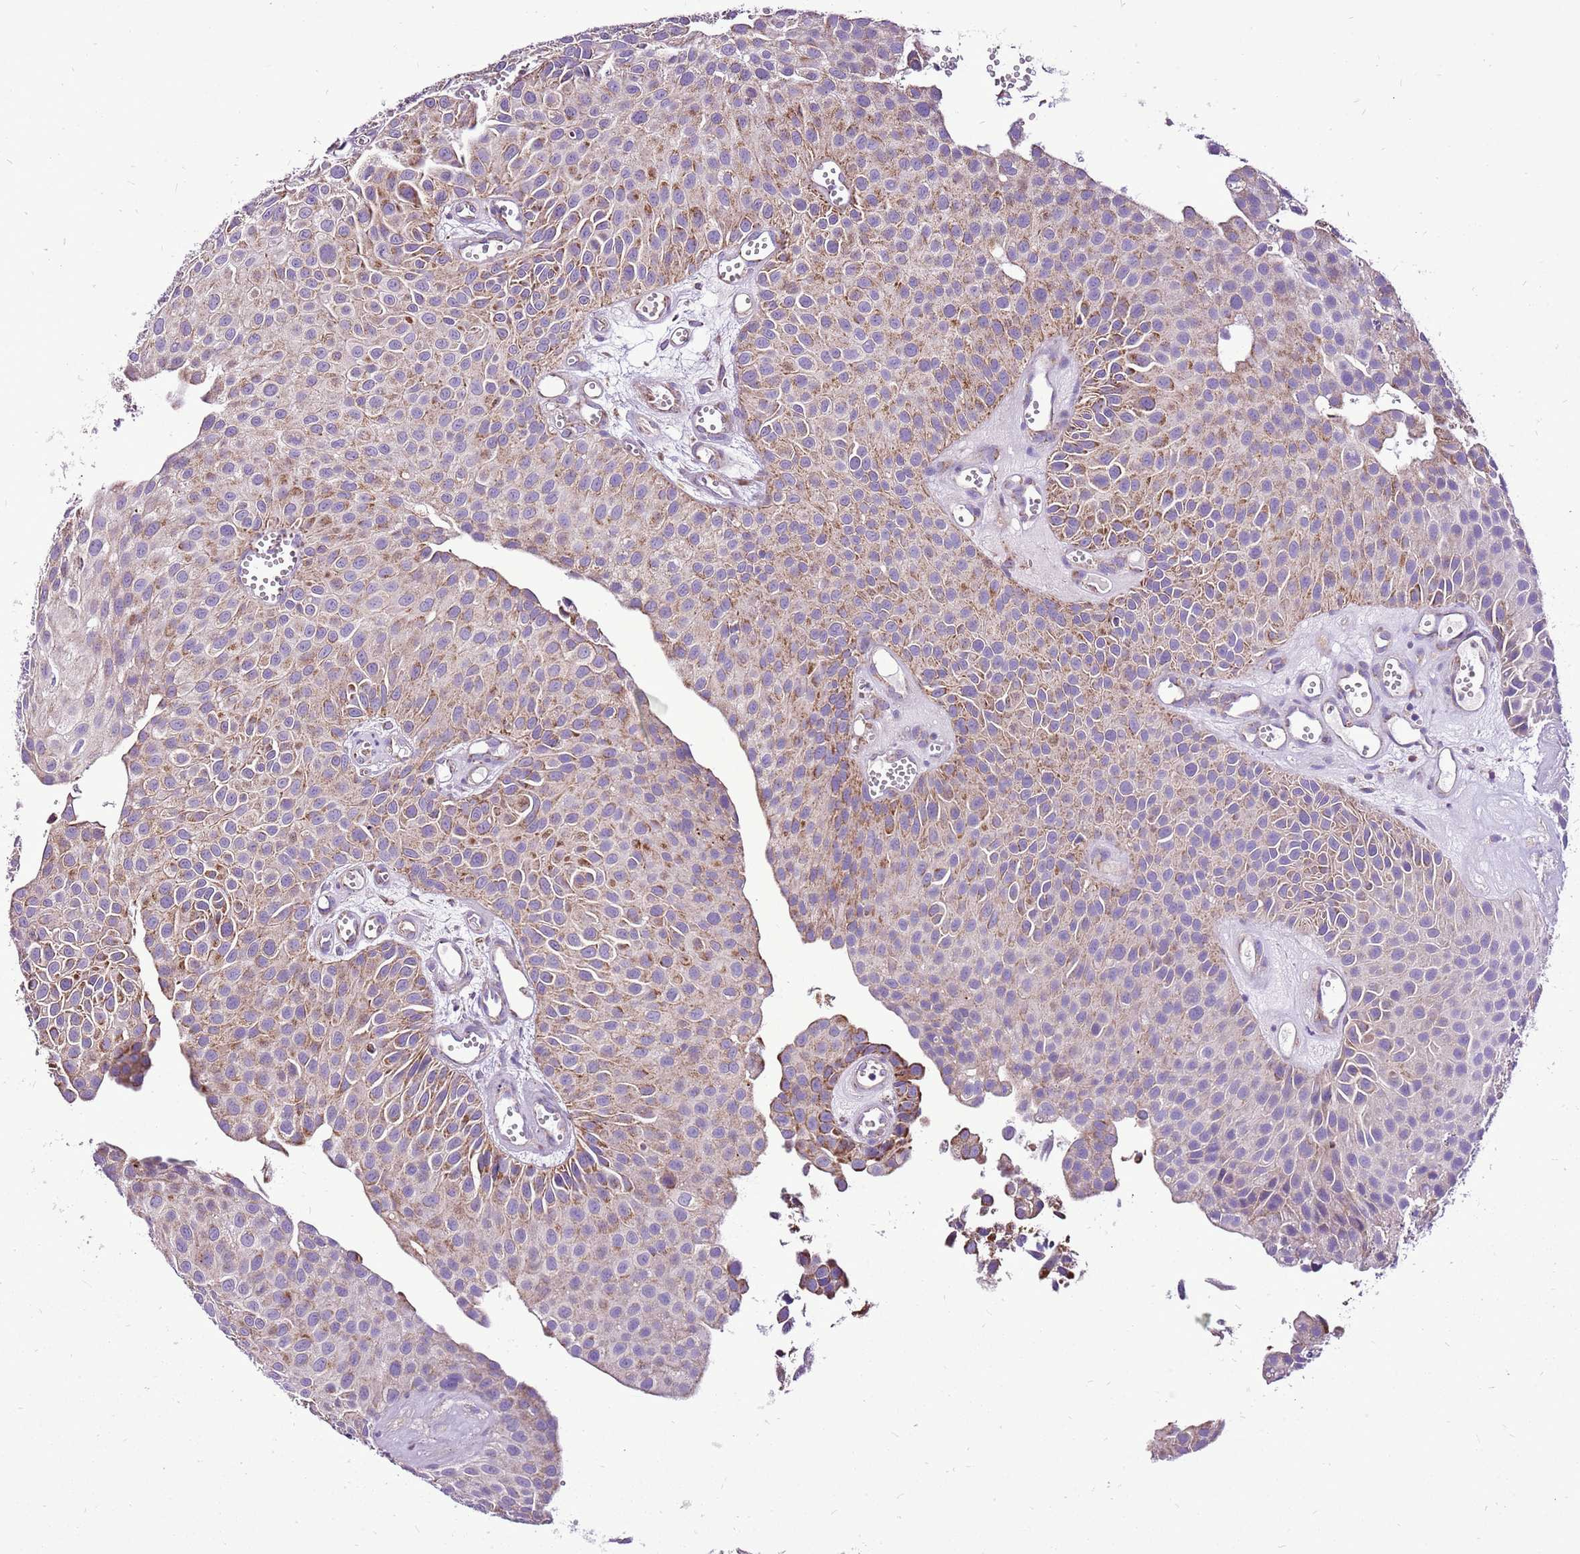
{"staining": {"intensity": "moderate", "quantity": "25%-75%", "location": "cytoplasmic/membranous"}, "tissue": "urothelial cancer", "cell_type": "Tumor cells", "image_type": "cancer", "snomed": [{"axis": "morphology", "description": "Urothelial carcinoma, Low grade"}, {"axis": "topography", "description": "Urinary bladder"}], "caption": "Tumor cells exhibit medium levels of moderate cytoplasmic/membranous positivity in about 25%-75% of cells in human urothelial carcinoma (low-grade).", "gene": "GCDH", "patient": {"sex": "male", "age": 88}}